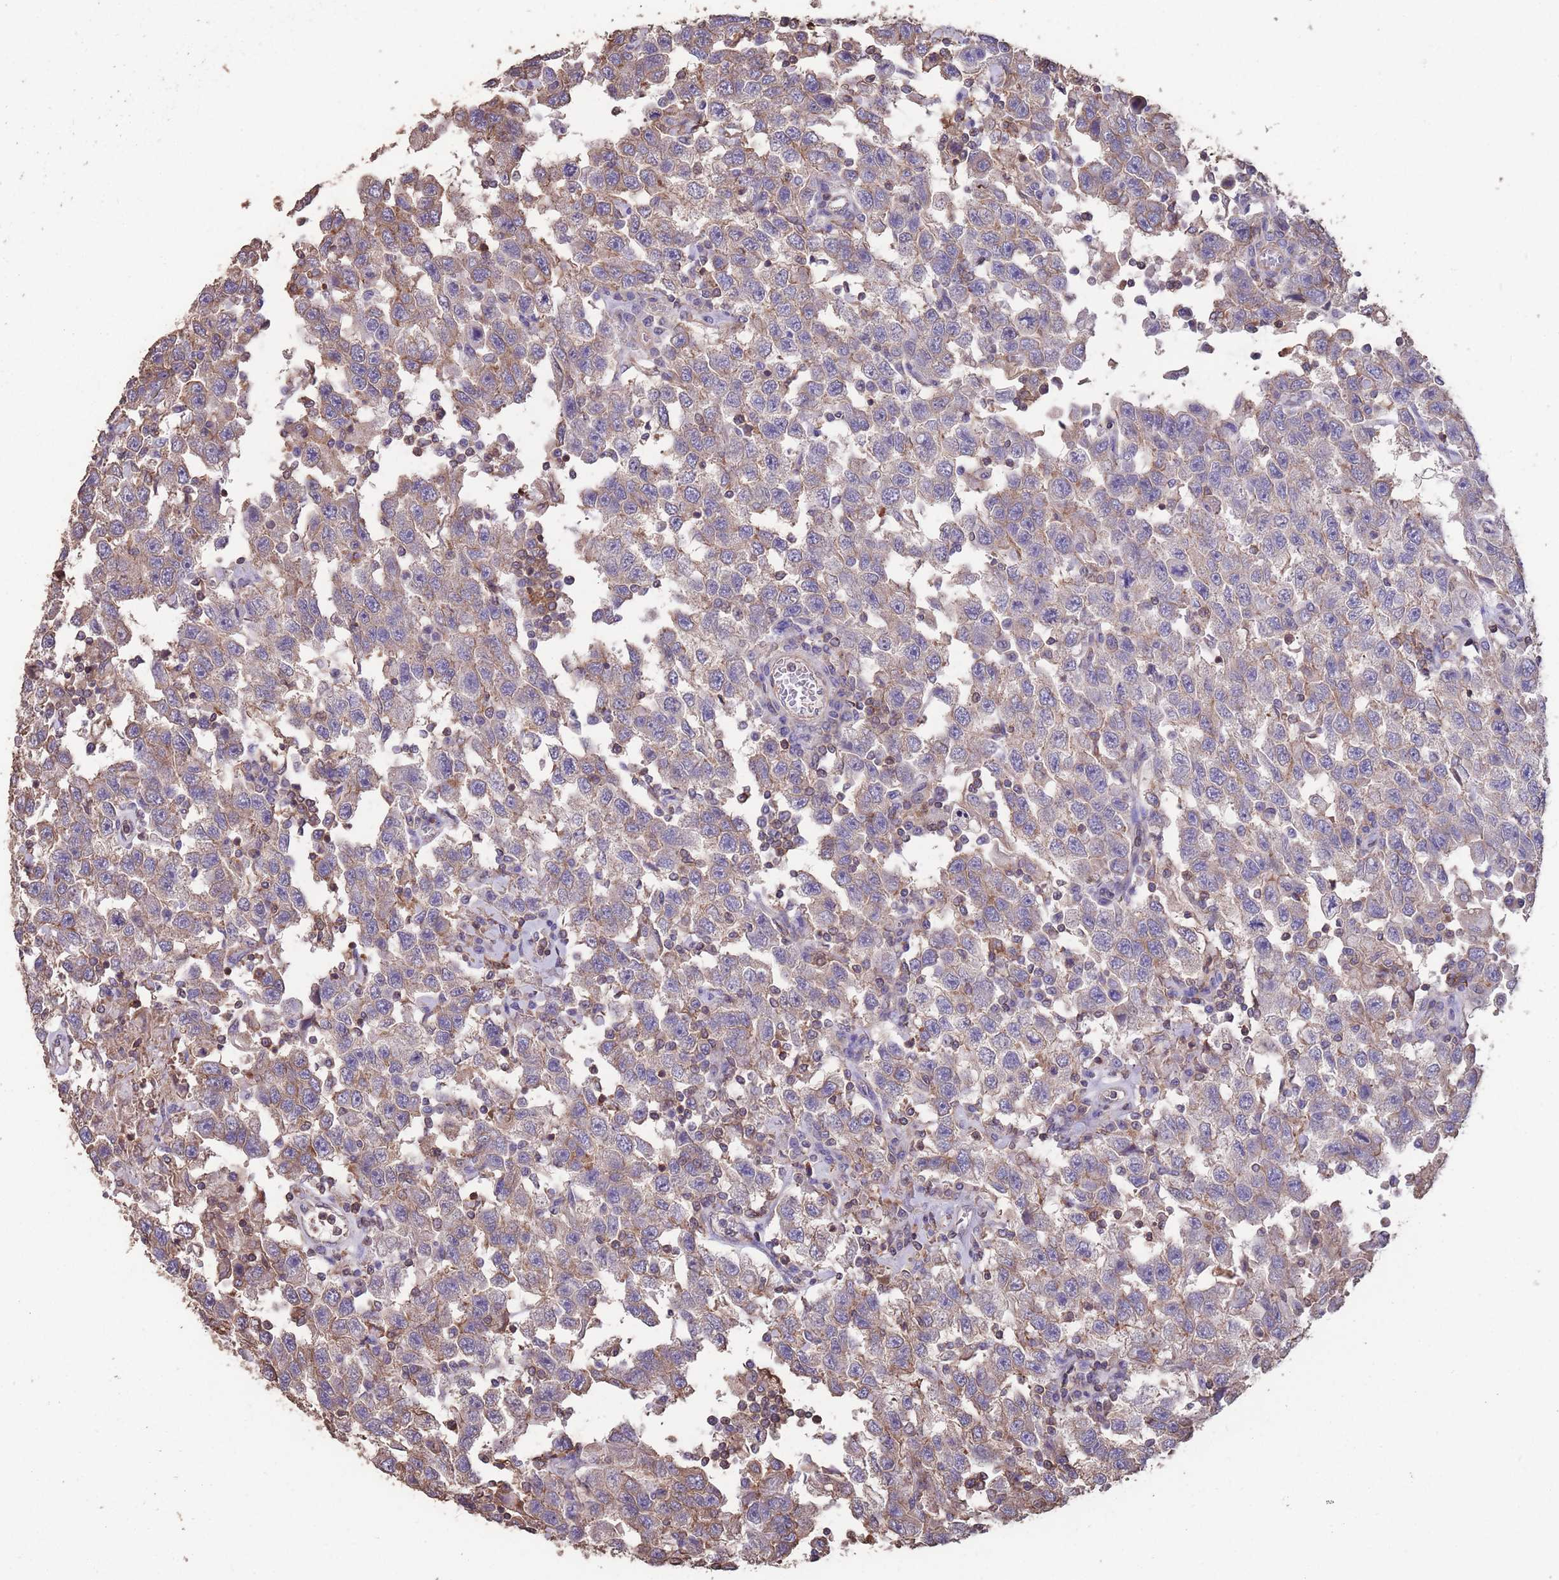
{"staining": {"intensity": "weak", "quantity": "25%-75%", "location": "cytoplasmic/membranous"}, "tissue": "testis cancer", "cell_type": "Tumor cells", "image_type": "cancer", "snomed": [{"axis": "morphology", "description": "Seminoma, NOS"}, {"axis": "topography", "description": "Testis"}], "caption": "Tumor cells demonstrate low levels of weak cytoplasmic/membranous positivity in about 25%-75% of cells in human testis seminoma.", "gene": "NUDT21", "patient": {"sex": "male", "age": 41}}